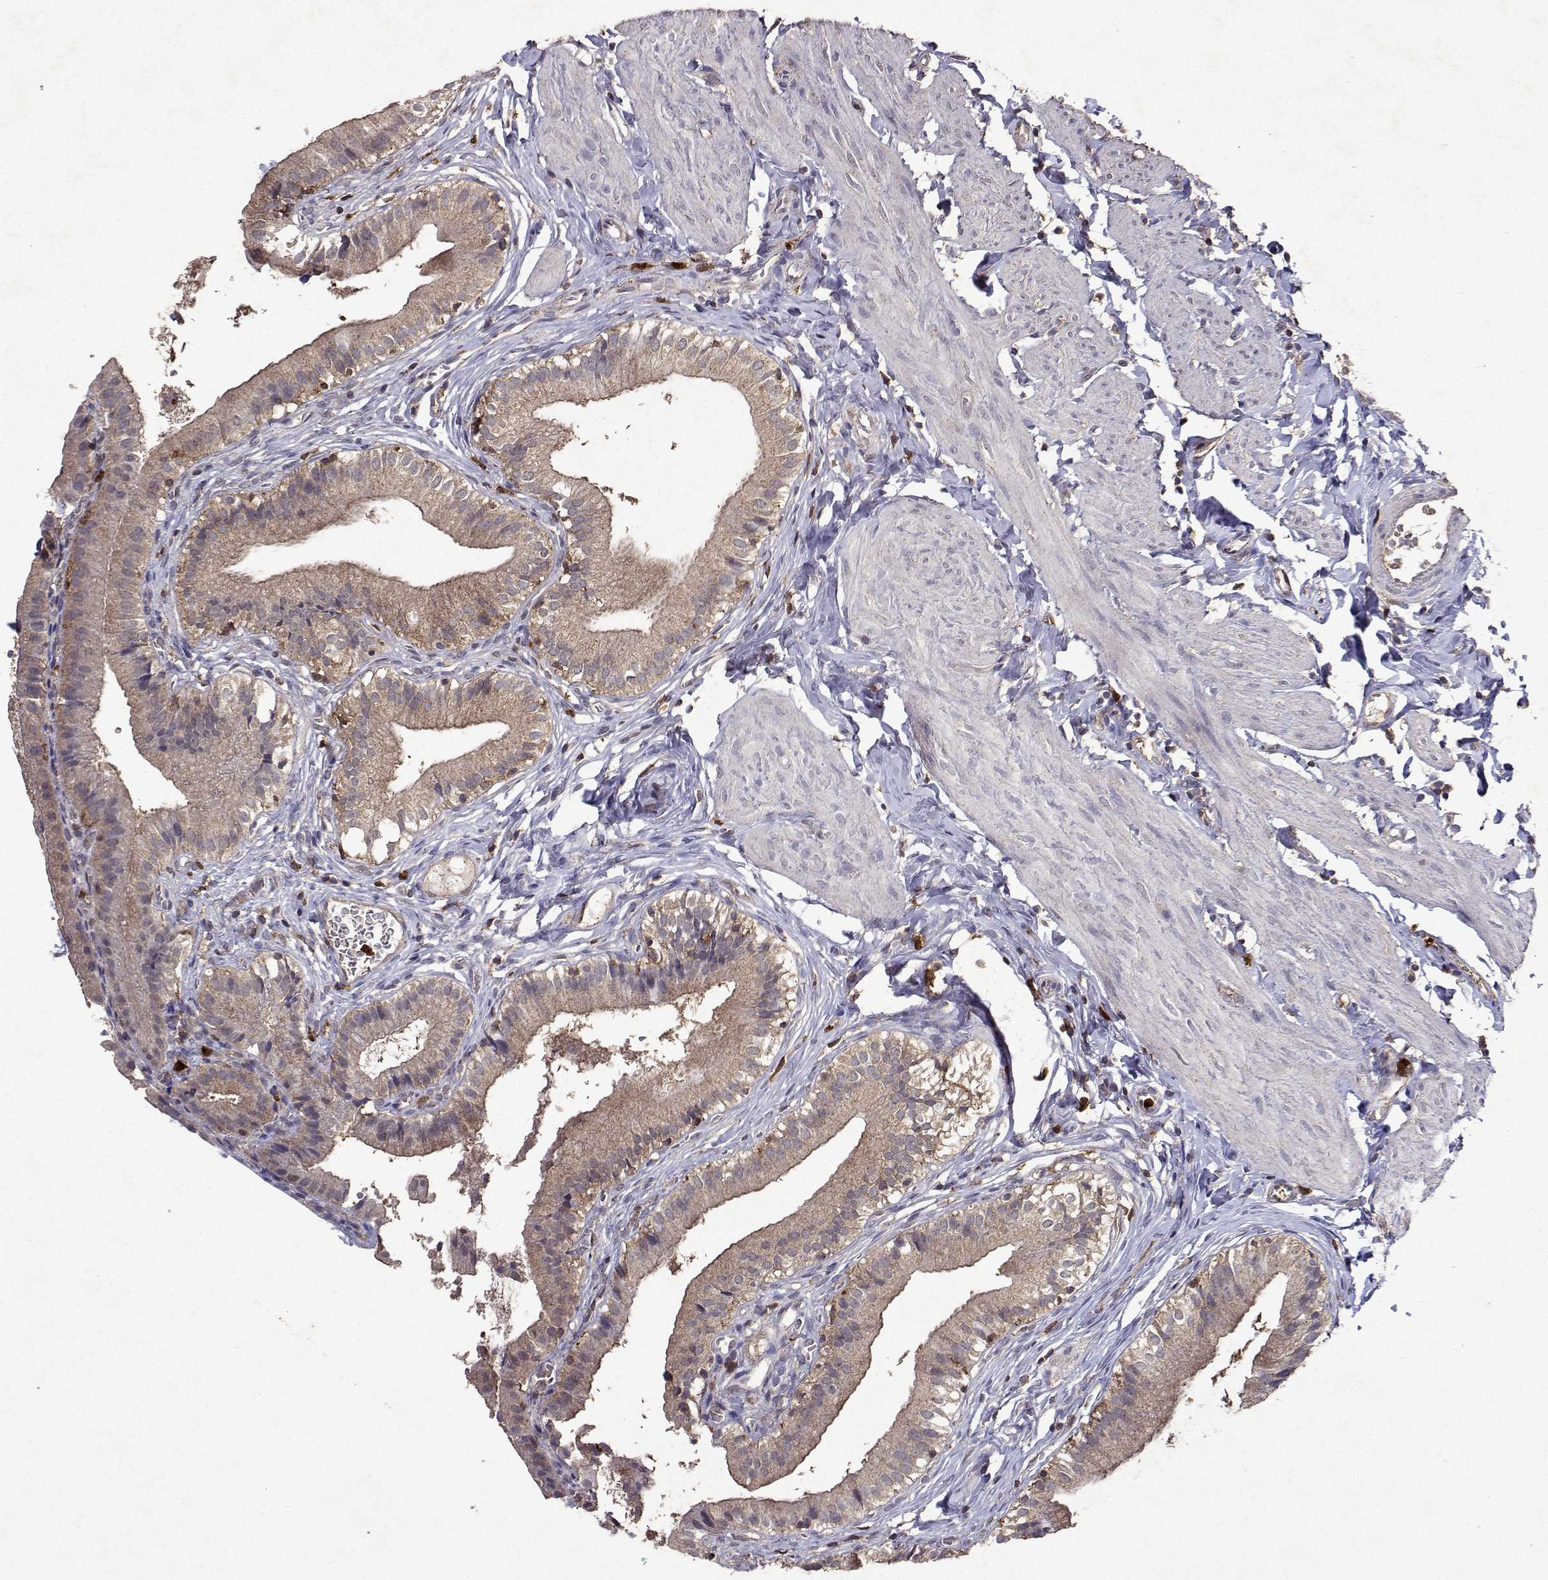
{"staining": {"intensity": "moderate", "quantity": ">75%", "location": "cytoplasmic/membranous"}, "tissue": "gallbladder", "cell_type": "Glandular cells", "image_type": "normal", "snomed": [{"axis": "morphology", "description": "Normal tissue, NOS"}, {"axis": "topography", "description": "Gallbladder"}], "caption": "Immunohistochemical staining of benign gallbladder shows moderate cytoplasmic/membranous protein staining in approximately >75% of glandular cells.", "gene": "APAF1", "patient": {"sex": "female", "age": 47}}